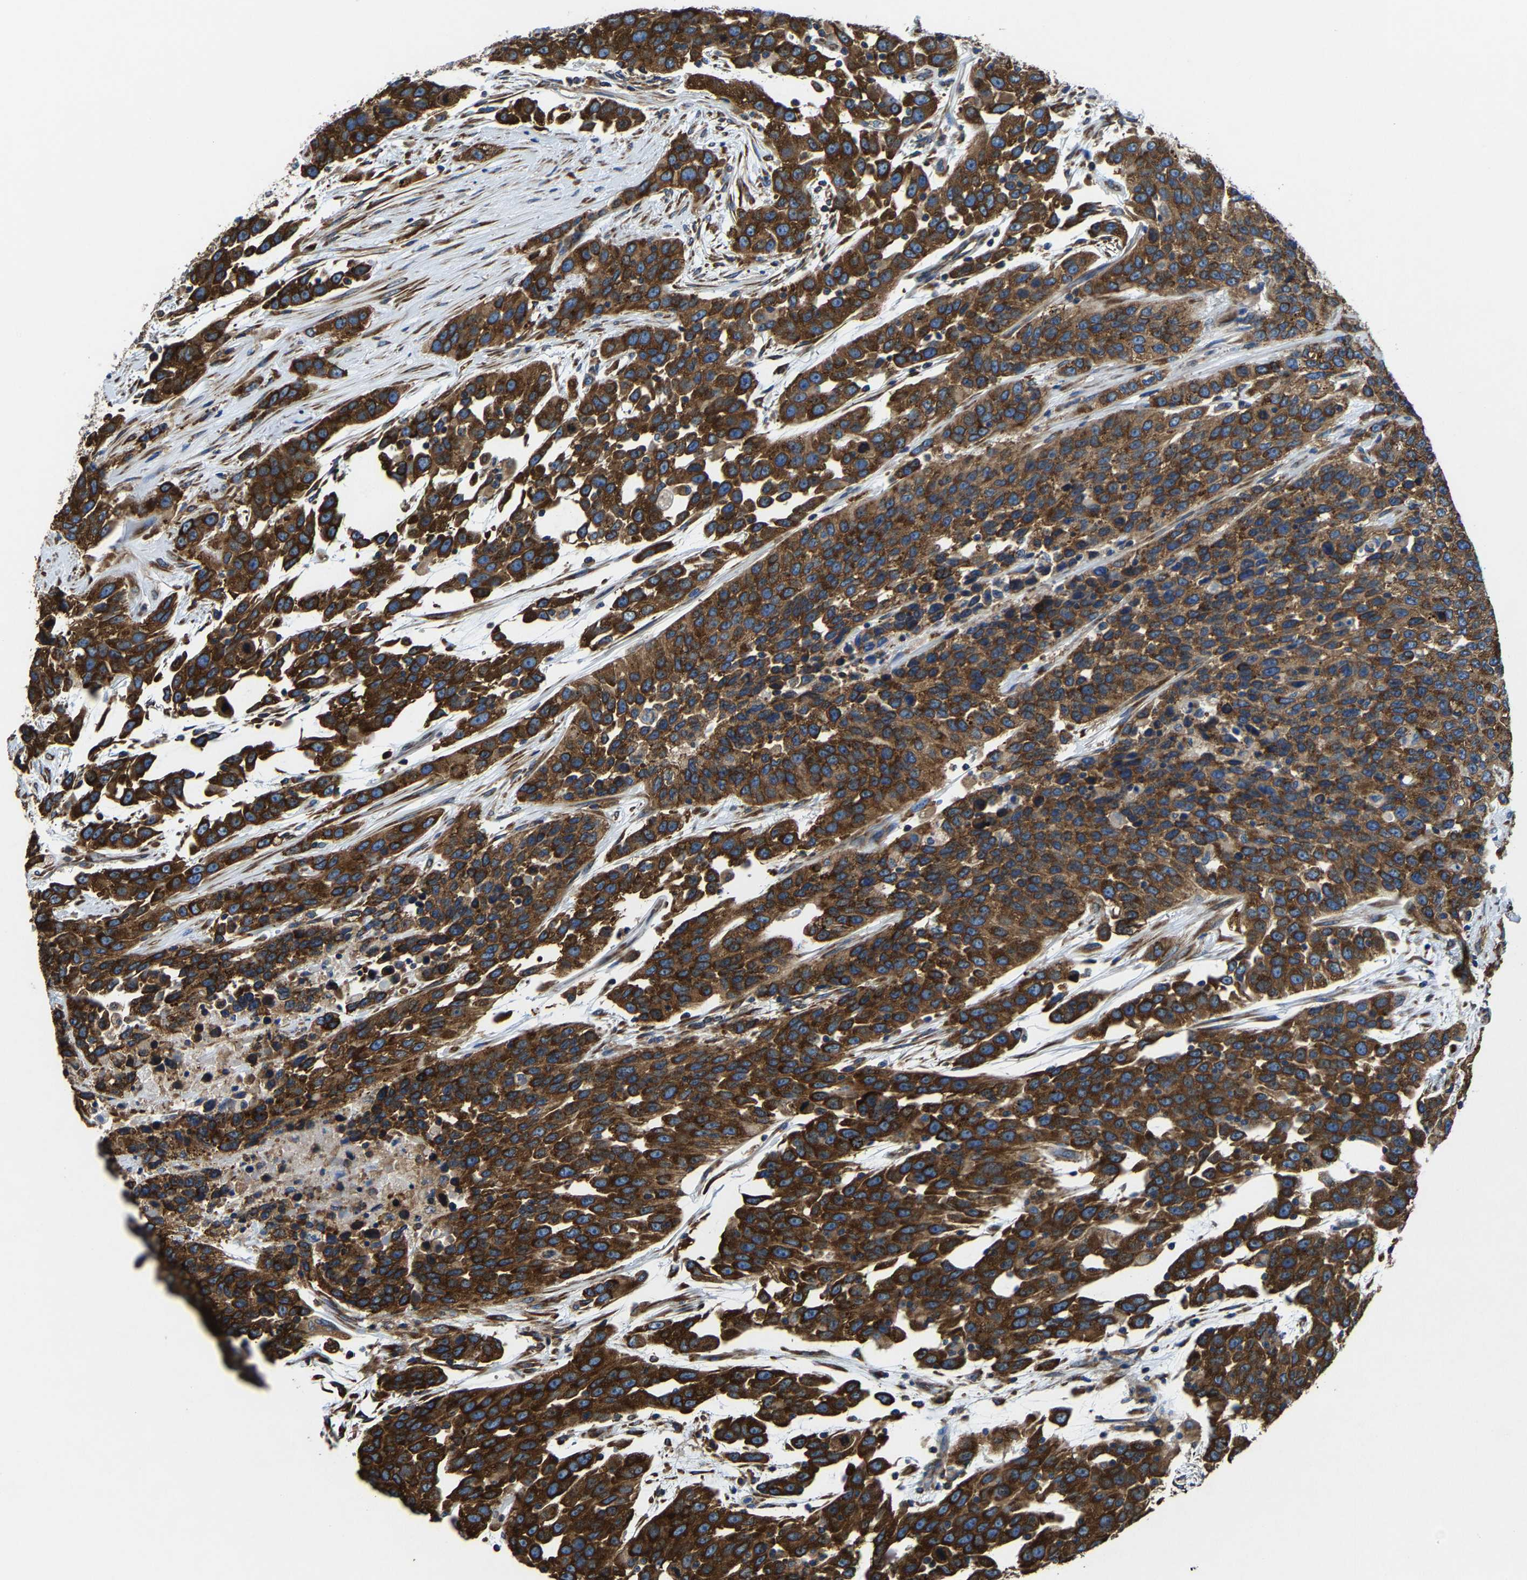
{"staining": {"intensity": "strong", "quantity": ">75%", "location": "cytoplasmic/membranous"}, "tissue": "urothelial cancer", "cell_type": "Tumor cells", "image_type": "cancer", "snomed": [{"axis": "morphology", "description": "Urothelial carcinoma, High grade"}, {"axis": "topography", "description": "Urinary bladder"}], "caption": "A high-resolution photomicrograph shows immunohistochemistry staining of urothelial cancer, which reveals strong cytoplasmic/membranous expression in about >75% of tumor cells.", "gene": "G3BP2", "patient": {"sex": "female", "age": 80}}